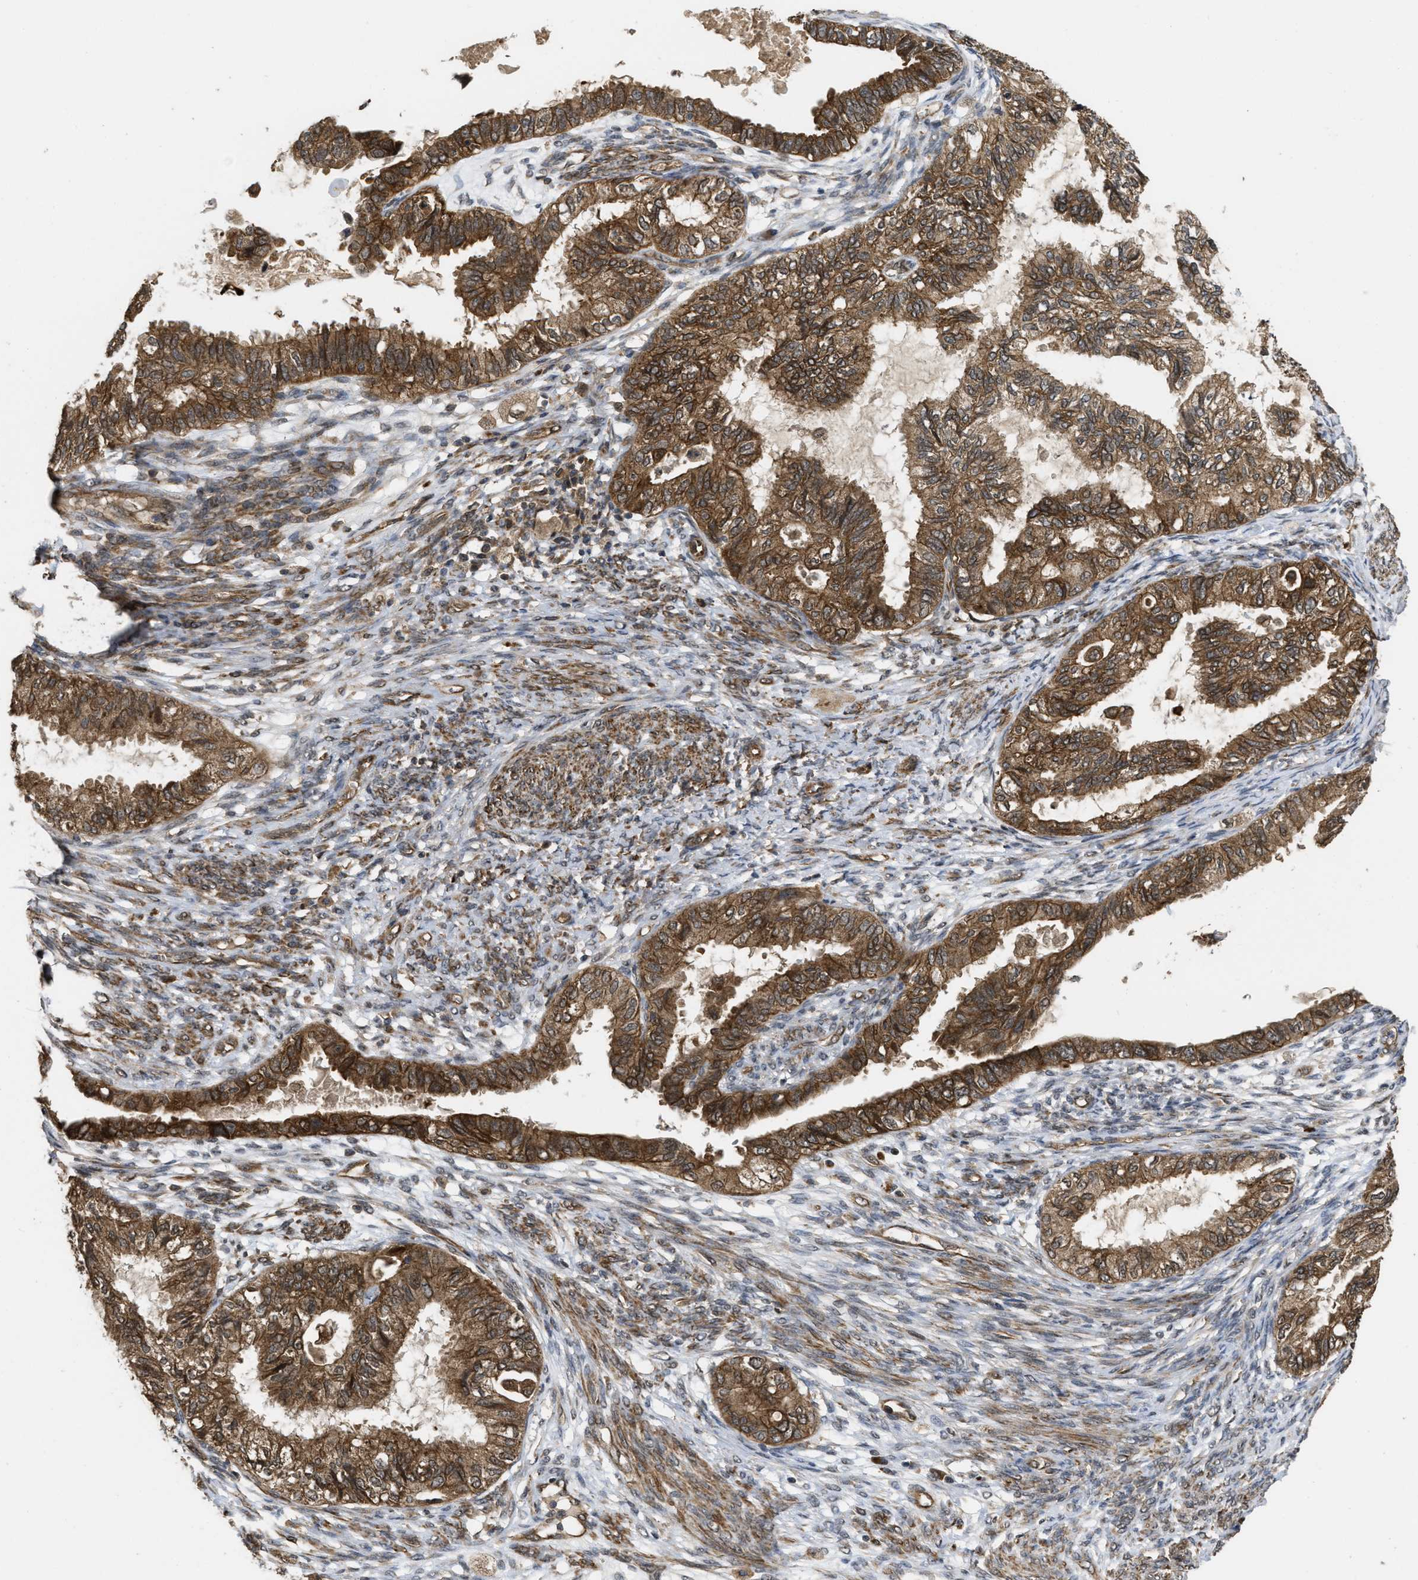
{"staining": {"intensity": "moderate", "quantity": ">75%", "location": "cytoplasmic/membranous"}, "tissue": "cervical cancer", "cell_type": "Tumor cells", "image_type": "cancer", "snomed": [{"axis": "morphology", "description": "Normal tissue, NOS"}, {"axis": "morphology", "description": "Adenocarcinoma, NOS"}, {"axis": "topography", "description": "Cervix"}, {"axis": "topography", "description": "Endometrium"}], "caption": "Tumor cells show medium levels of moderate cytoplasmic/membranous expression in about >75% of cells in cervical adenocarcinoma. The staining is performed using DAB (3,3'-diaminobenzidine) brown chromogen to label protein expression. The nuclei are counter-stained blue using hematoxylin.", "gene": "FZD6", "patient": {"sex": "female", "age": 86}}